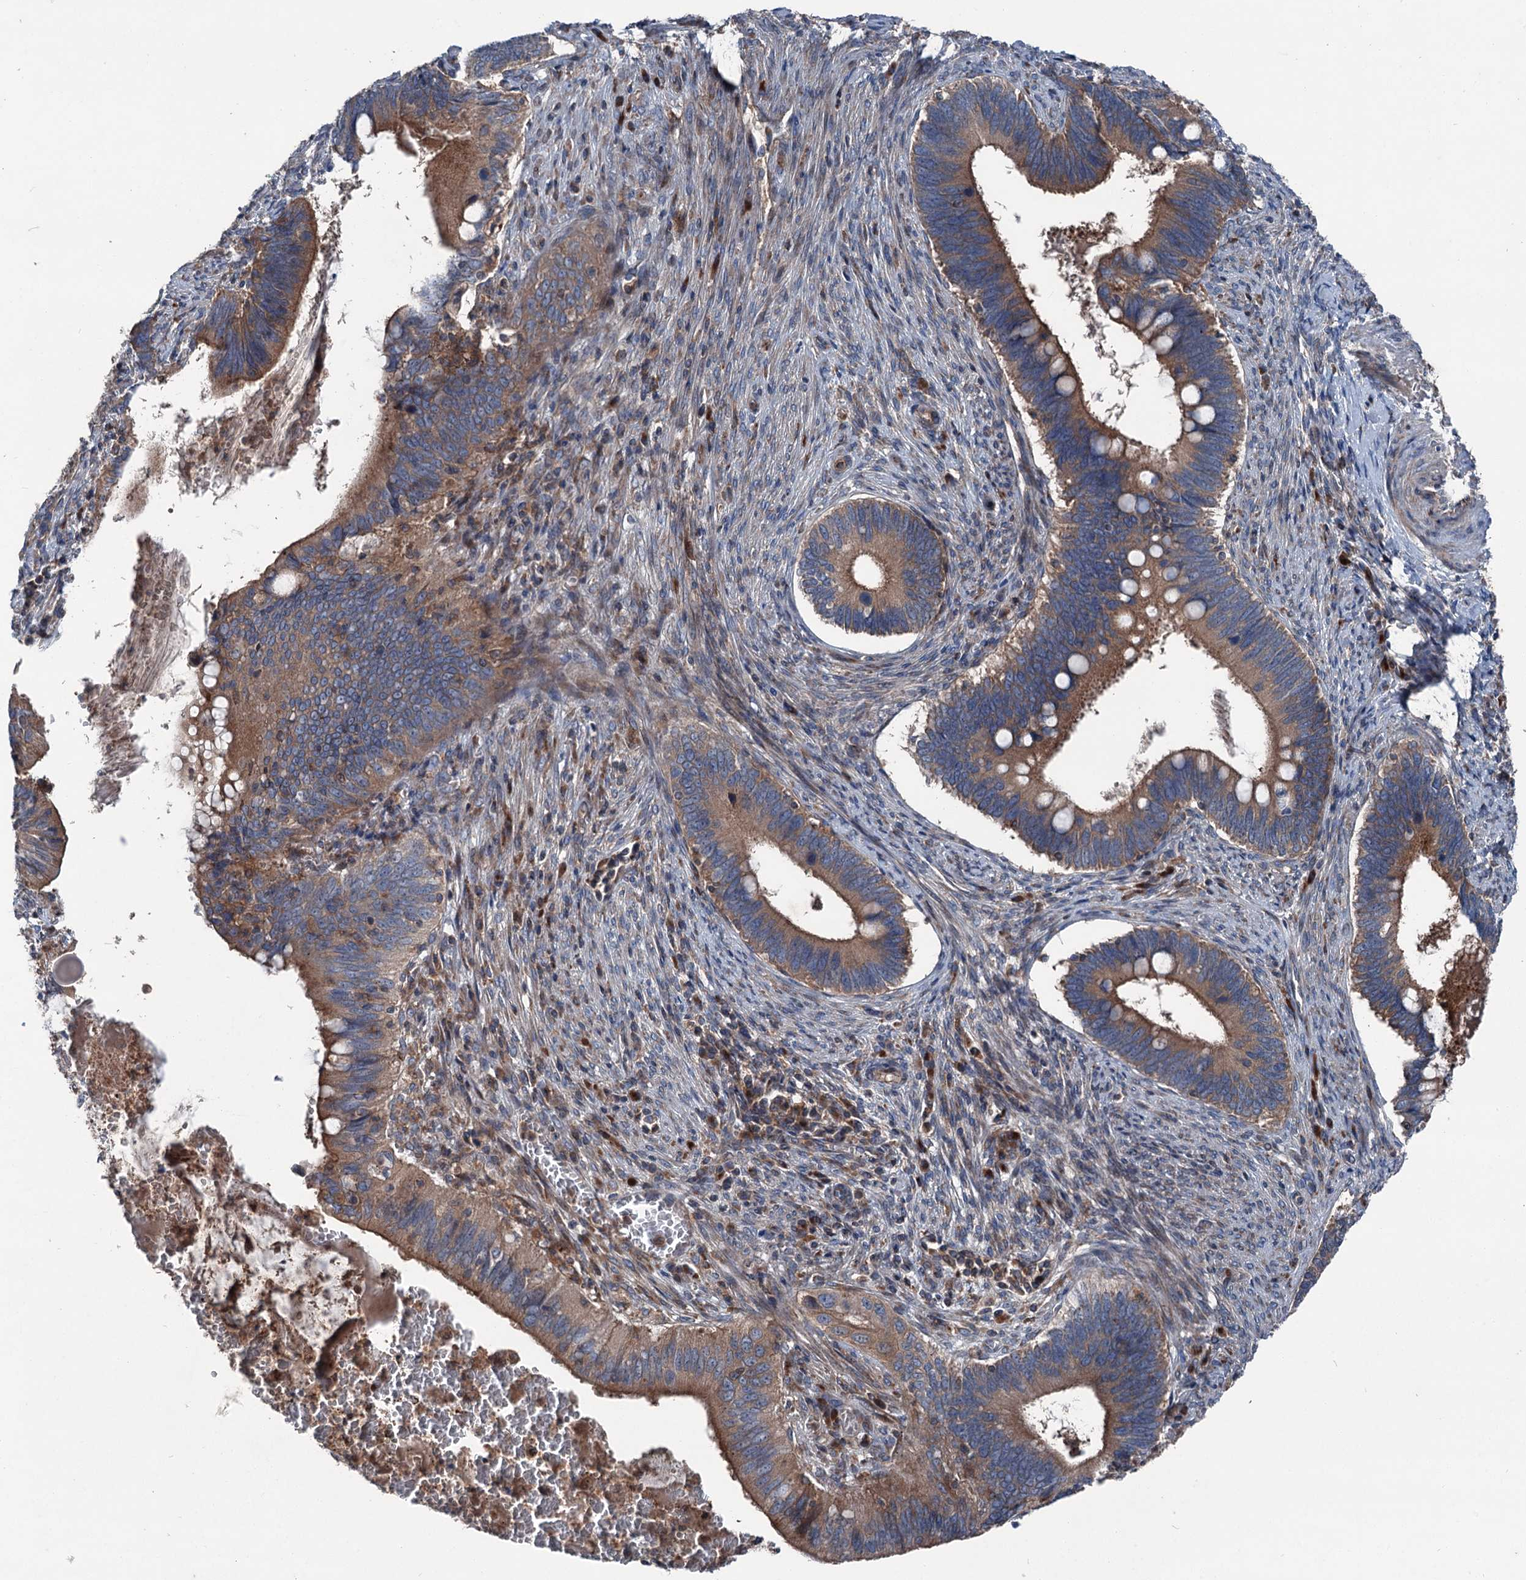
{"staining": {"intensity": "moderate", "quantity": ">75%", "location": "cytoplasmic/membranous"}, "tissue": "cervical cancer", "cell_type": "Tumor cells", "image_type": "cancer", "snomed": [{"axis": "morphology", "description": "Adenocarcinoma, NOS"}, {"axis": "topography", "description": "Cervix"}], "caption": "About >75% of tumor cells in cervical adenocarcinoma demonstrate moderate cytoplasmic/membranous protein positivity as visualized by brown immunohistochemical staining.", "gene": "RUFY1", "patient": {"sex": "female", "age": 42}}